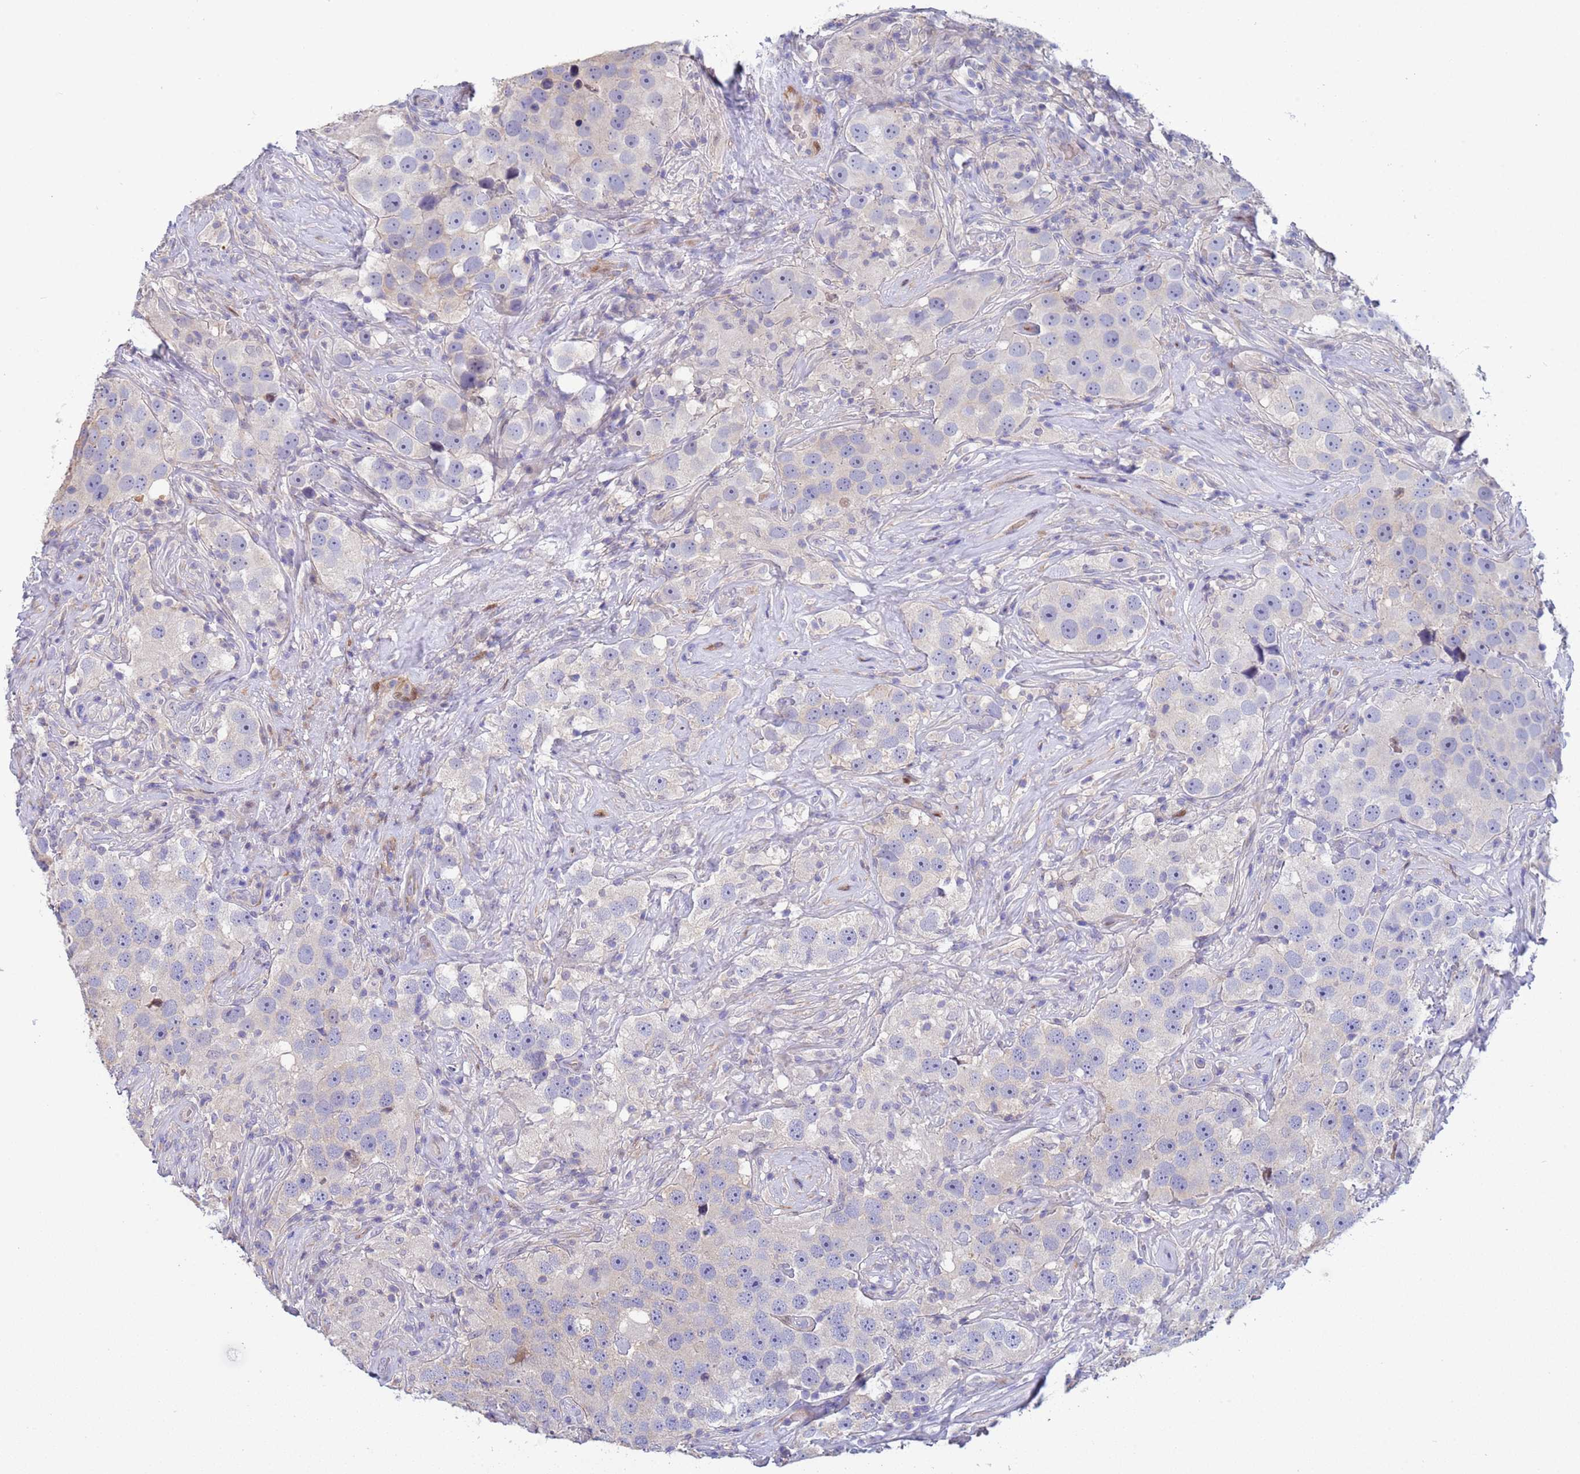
{"staining": {"intensity": "negative", "quantity": "none", "location": "none"}, "tissue": "testis cancer", "cell_type": "Tumor cells", "image_type": "cancer", "snomed": [{"axis": "morphology", "description": "Seminoma, NOS"}, {"axis": "topography", "description": "Testis"}], "caption": "Tumor cells show no significant staining in testis seminoma.", "gene": "PPP6R1", "patient": {"sex": "male", "age": 49}}